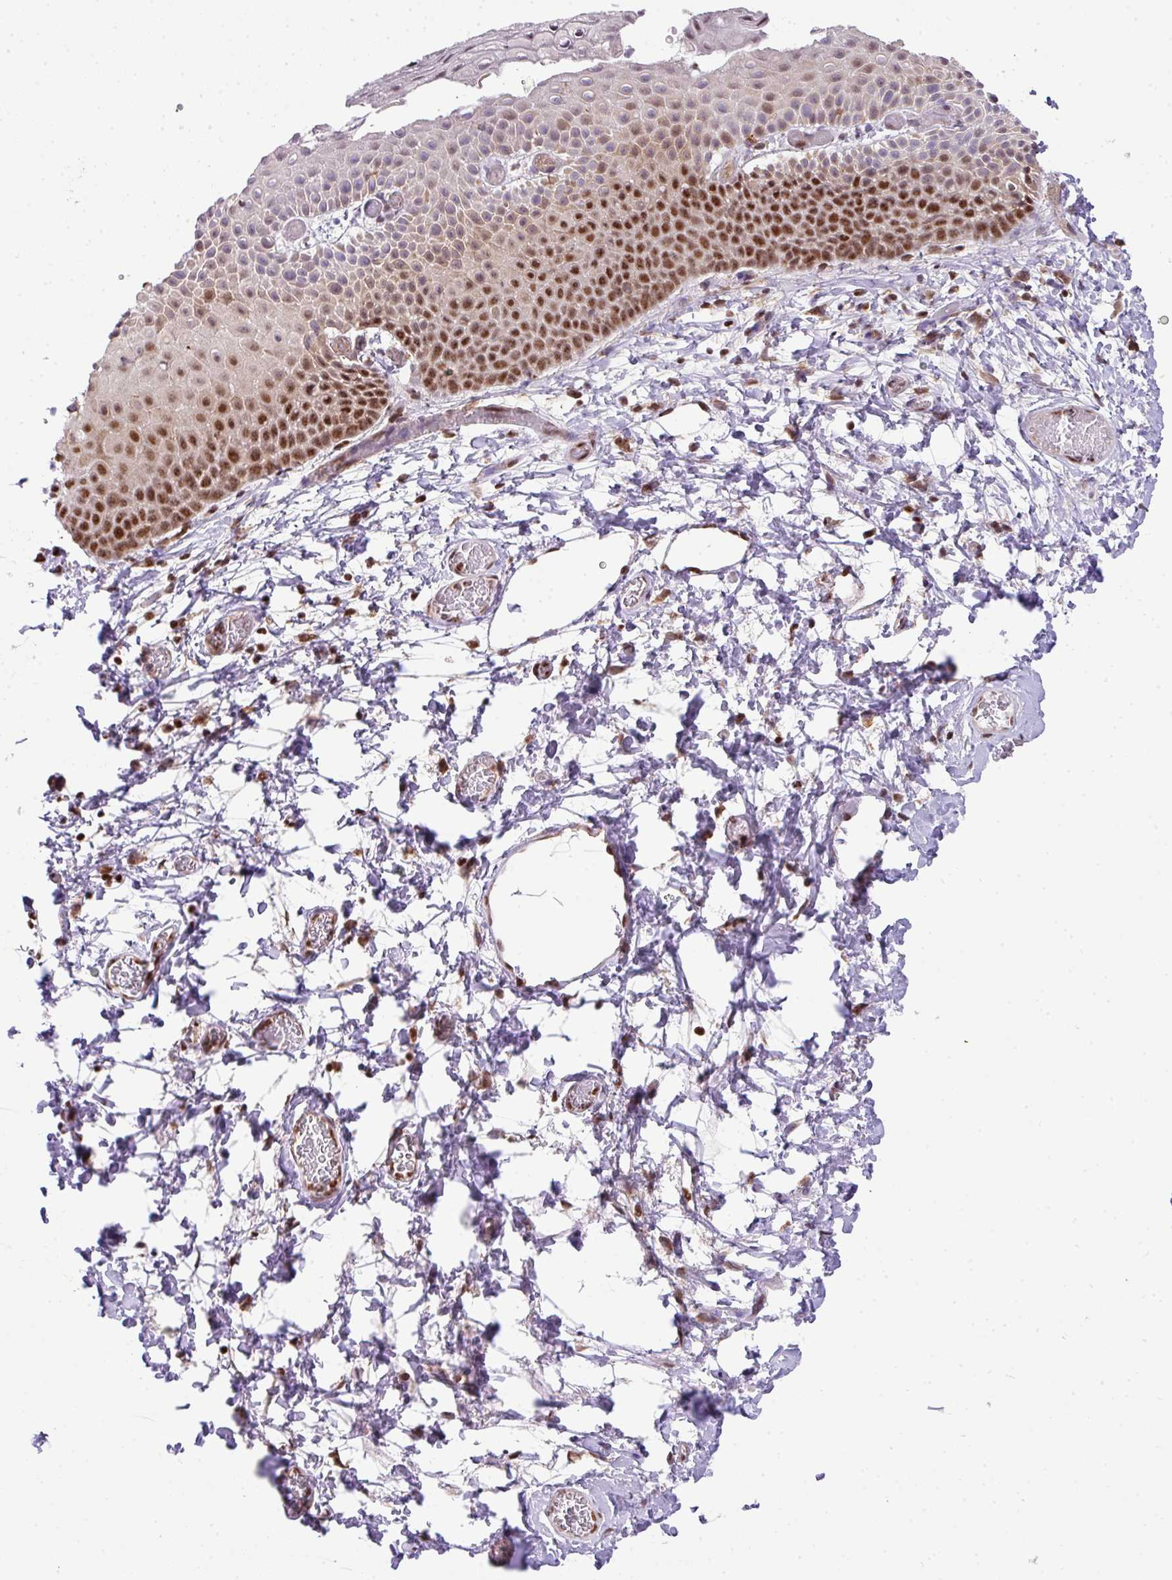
{"staining": {"intensity": "strong", "quantity": ">75%", "location": "nuclear"}, "tissue": "skin", "cell_type": "Epidermal cells", "image_type": "normal", "snomed": [{"axis": "morphology", "description": "Normal tissue, NOS"}, {"axis": "morphology", "description": "Hemorrhoids"}, {"axis": "morphology", "description": "Inflammation, NOS"}, {"axis": "topography", "description": "Anal"}], "caption": "DAB (3,3'-diaminobenzidine) immunohistochemical staining of normal skin shows strong nuclear protein positivity in approximately >75% of epidermal cells. Nuclei are stained in blue.", "gene": "PLK1", "patient": {"sex": "male", "age": 60}}